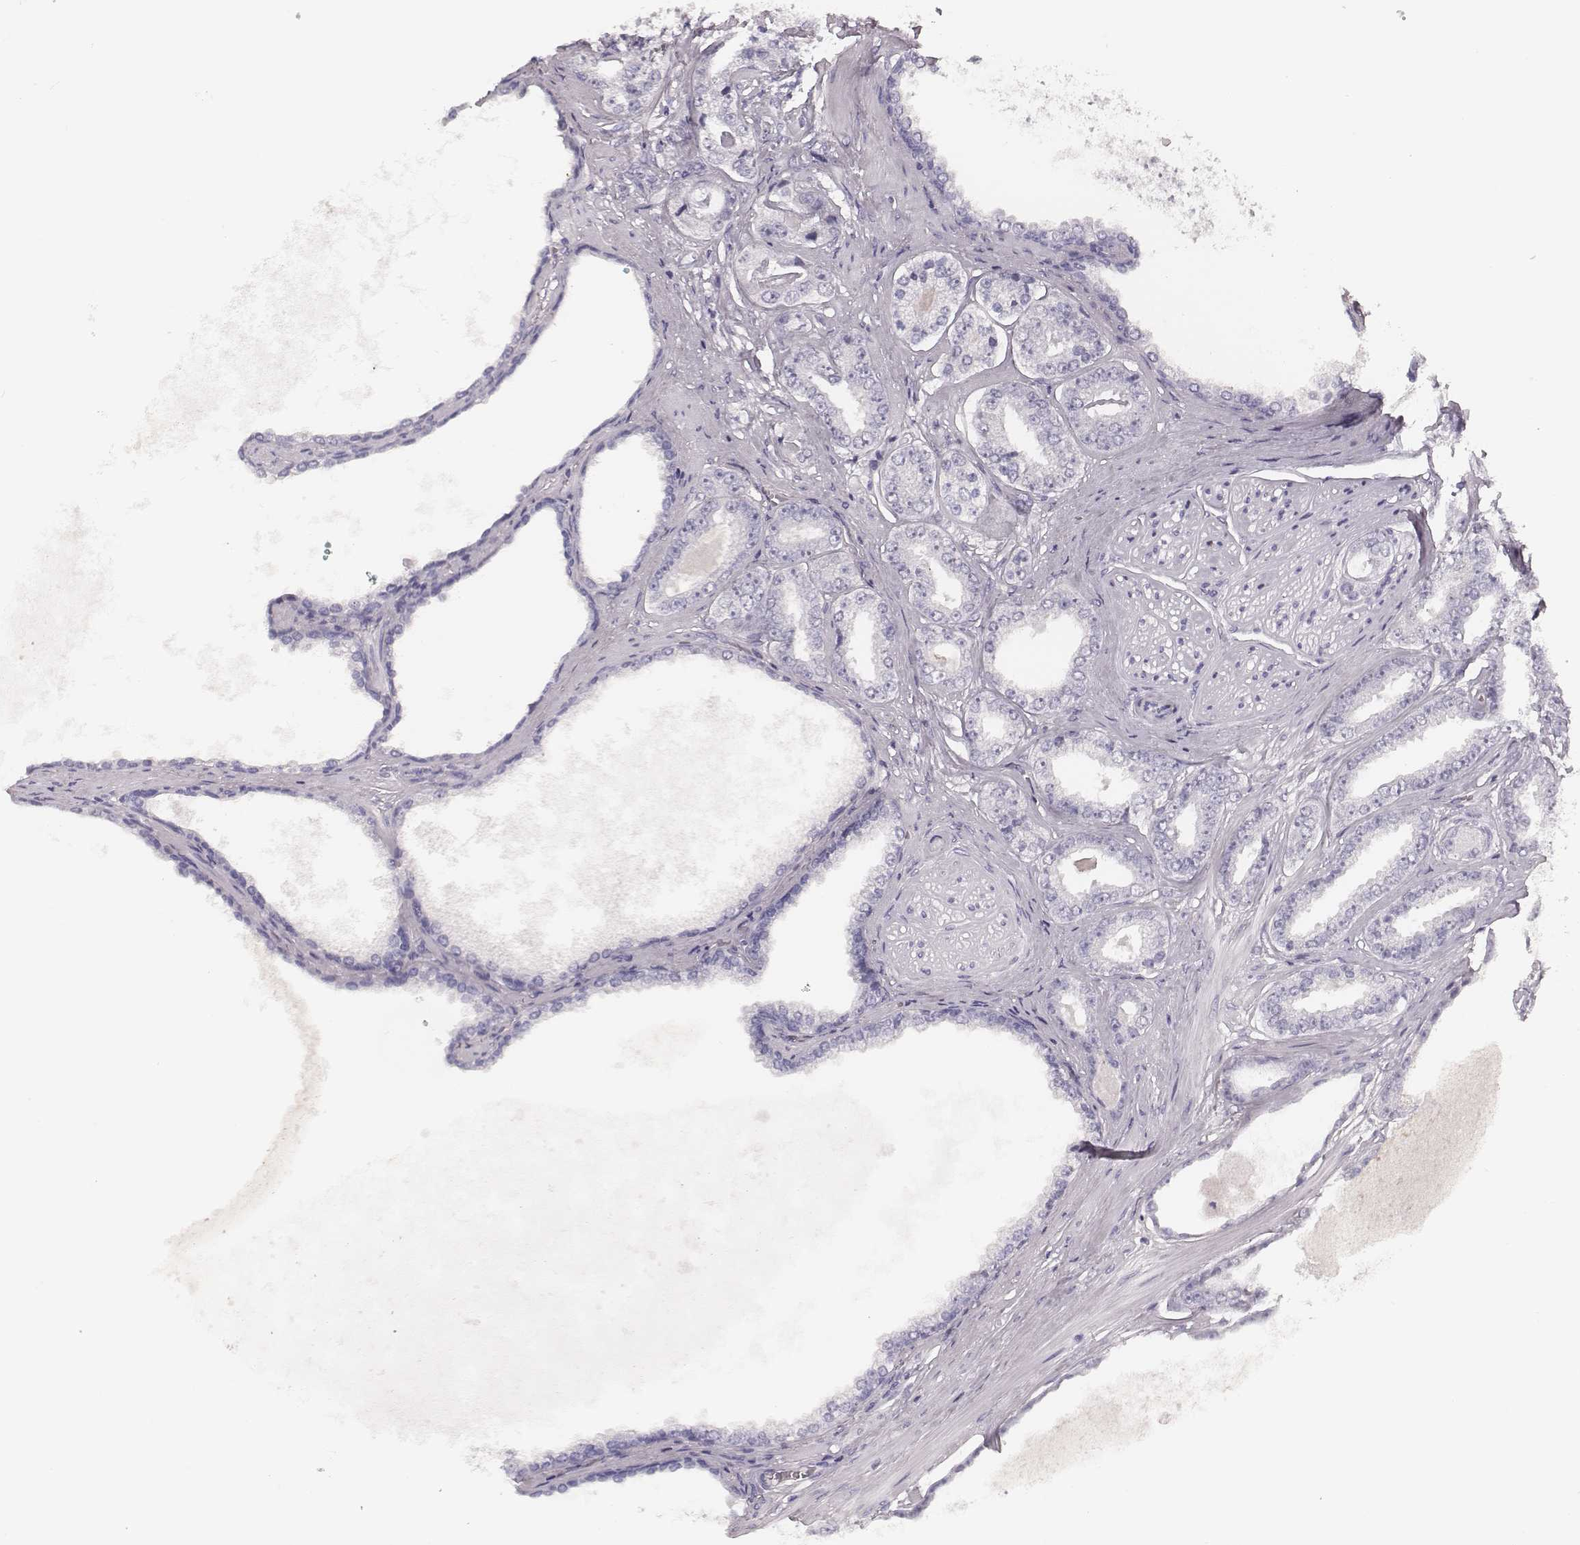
{"staining": {"intensity": "negative", "quantity": "none", "location": "none"}, "tissue": "prostate cancer", "cell_type": "Tumor cells", "image_type": "cancer", "snomed": [{"axis": "morphology", "description": "Adenocarcinoma, NOS"}, {"axis": "topography", "description": "Prostate"}], "caption": "Human prostate adenocarcinoma stained for a protein using IHC exhibits no positivity in tumor cells.", "gene": "CSHL1", "patient": {"sex": "male", "age": 64}}